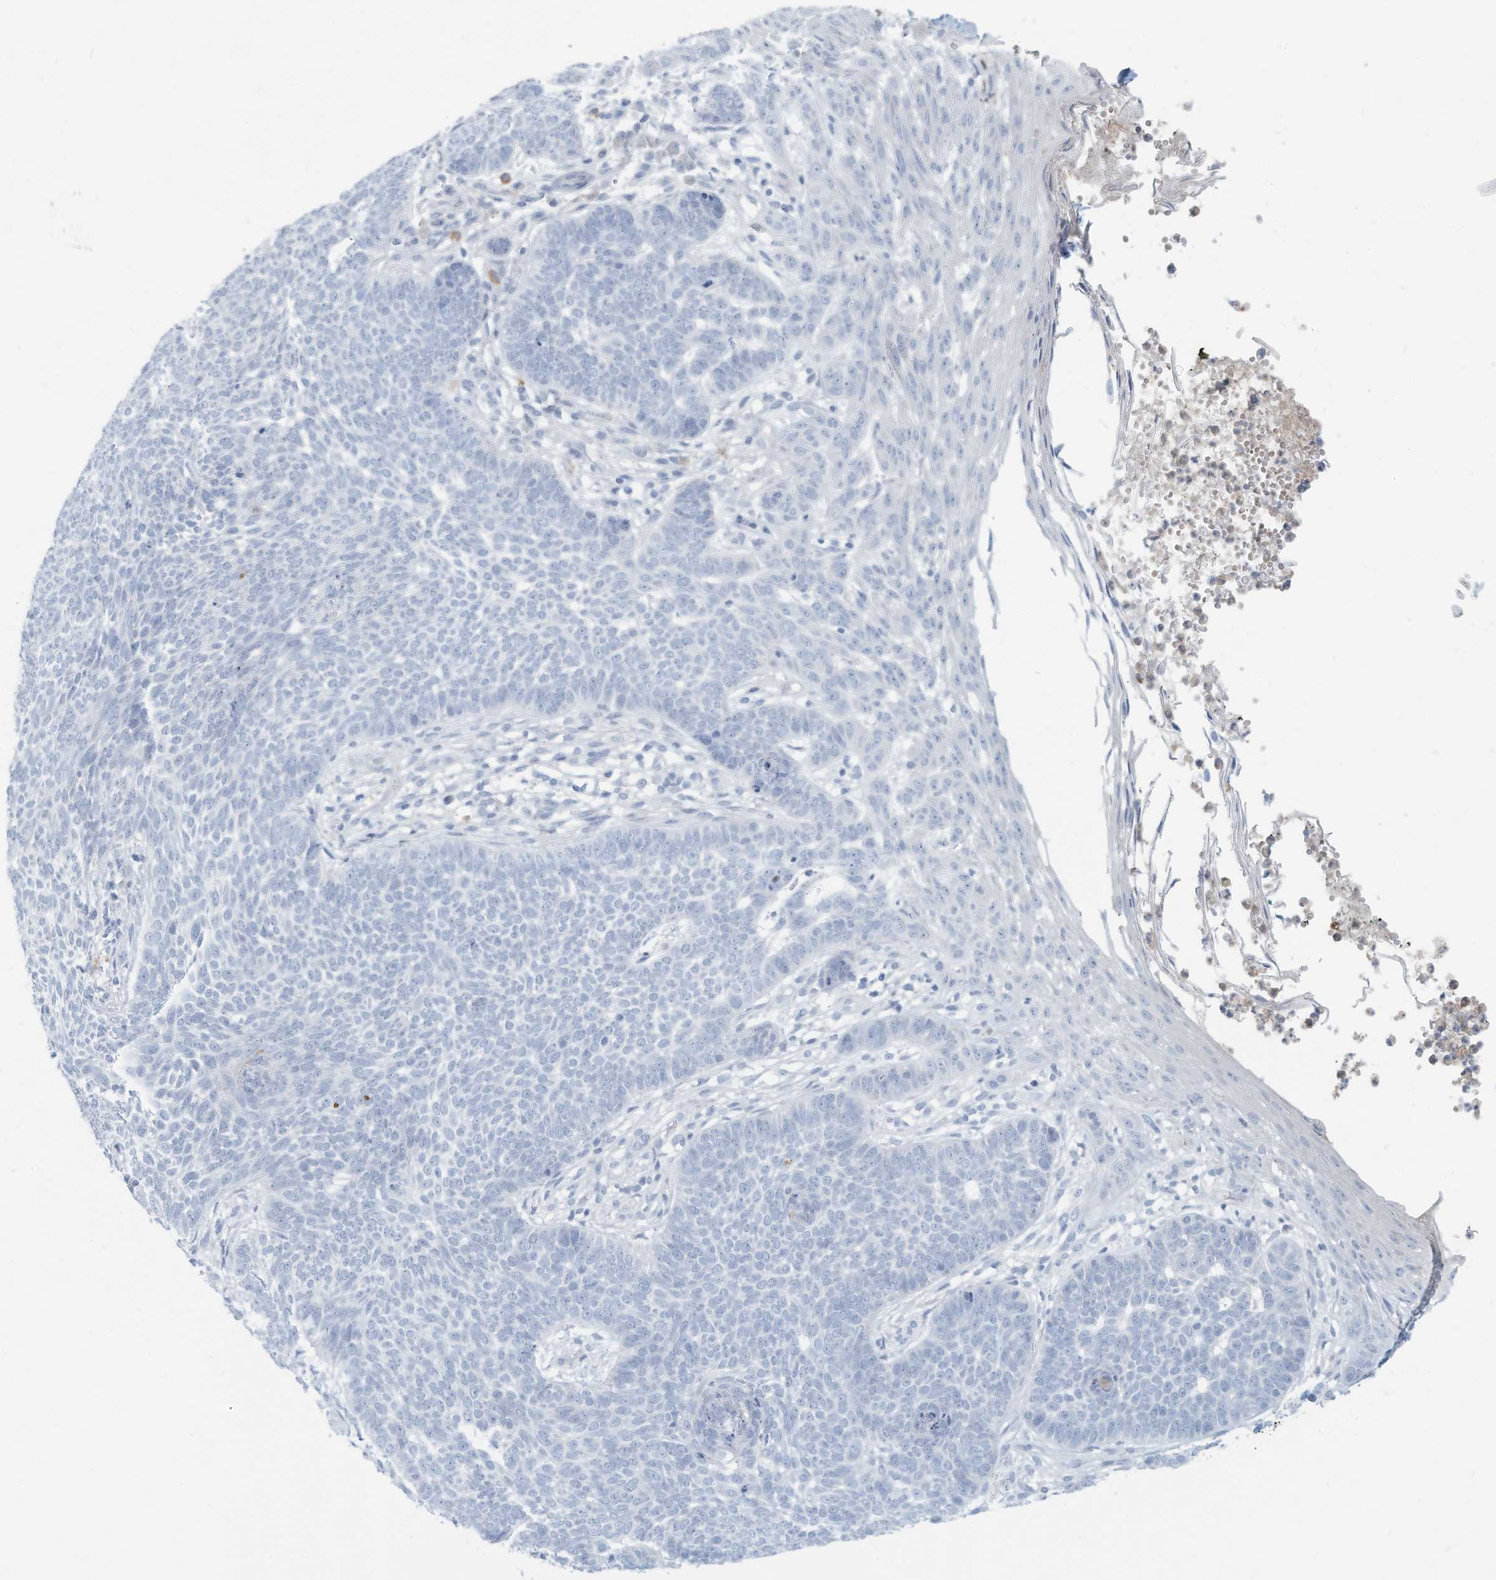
{"staining": {"intensity": "negative", "quantity": "none", "location": "none"}, "tissue": "skin cancer", "cell_type": "Tumor cells", "image_type": "cancer", "snomed": [{"axis": "morphology", "description": "Normal tissue, NOS"}, {"axis": "morphology", "description": "Basal cell carcinoma"}, {"axis": "topography", "description": "Skin"}], "caption": "A high-resolution micrograph shows IHC staining of skin basal cell carcinoma, which exhibits no significant expression in tumor cells.", "gene": "ERI2", "patient": {"sex": "male", "age": 64}}